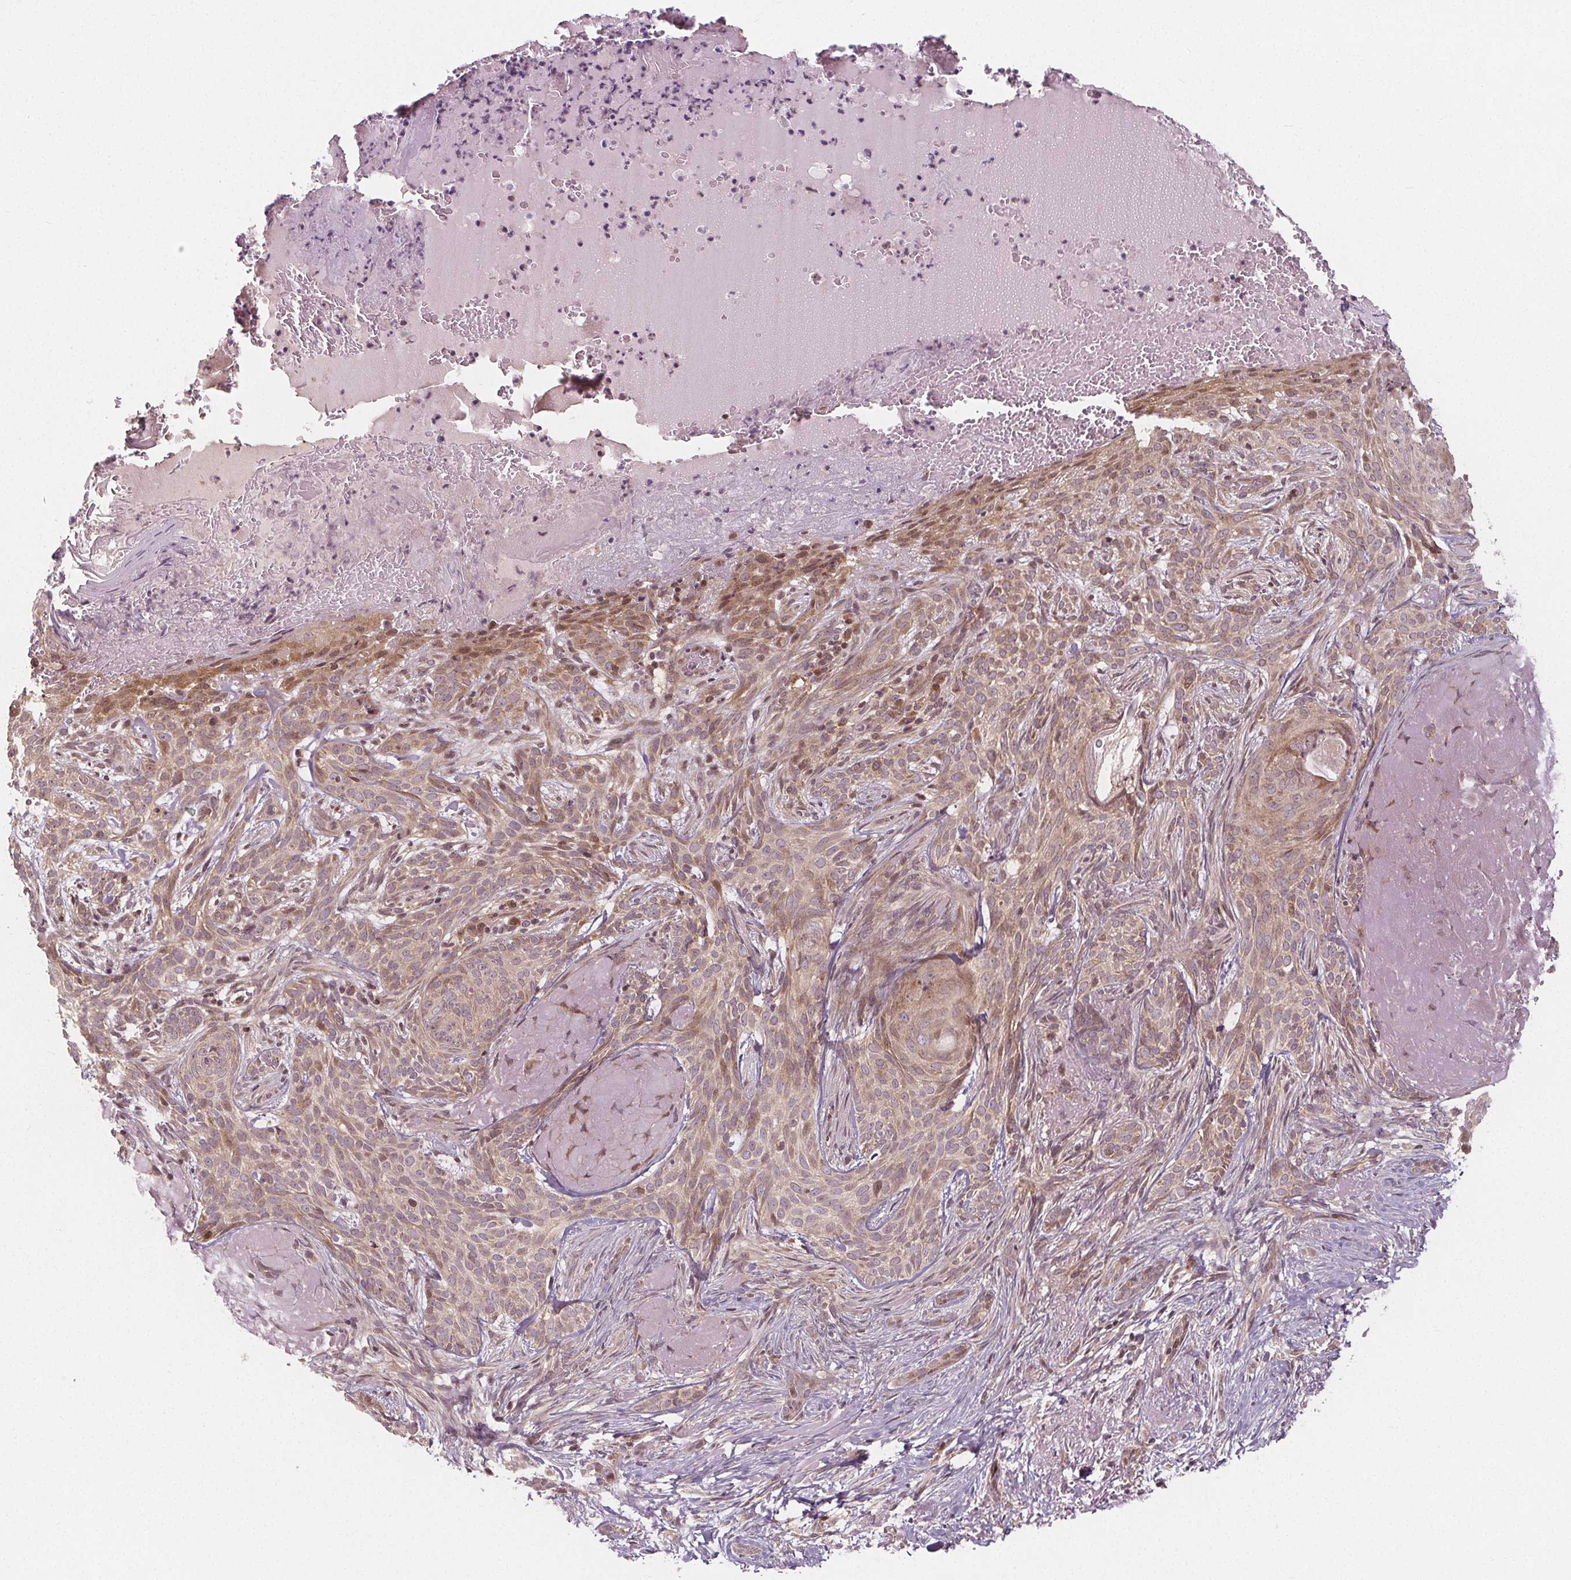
{"staining": {"intensity": "weak", "quantity": ">75%", "location": "cytoplasmic/membranous,nuclear"}, "tissue": "skin cancer", "cell_type": "Tumor cells", "image_type": "cancer", "snomed": [{"axis": "morphology", "description": "Basal cell carcinoma"}, {"axis": "topography", "description": "Skin"}], "caption": "Human skin basal cell carcinoma stained with a protein marker reveals weak staining in tumor cells.", "gene": "AKT1S1", "patient": {"sex": "male", "age": 84}}